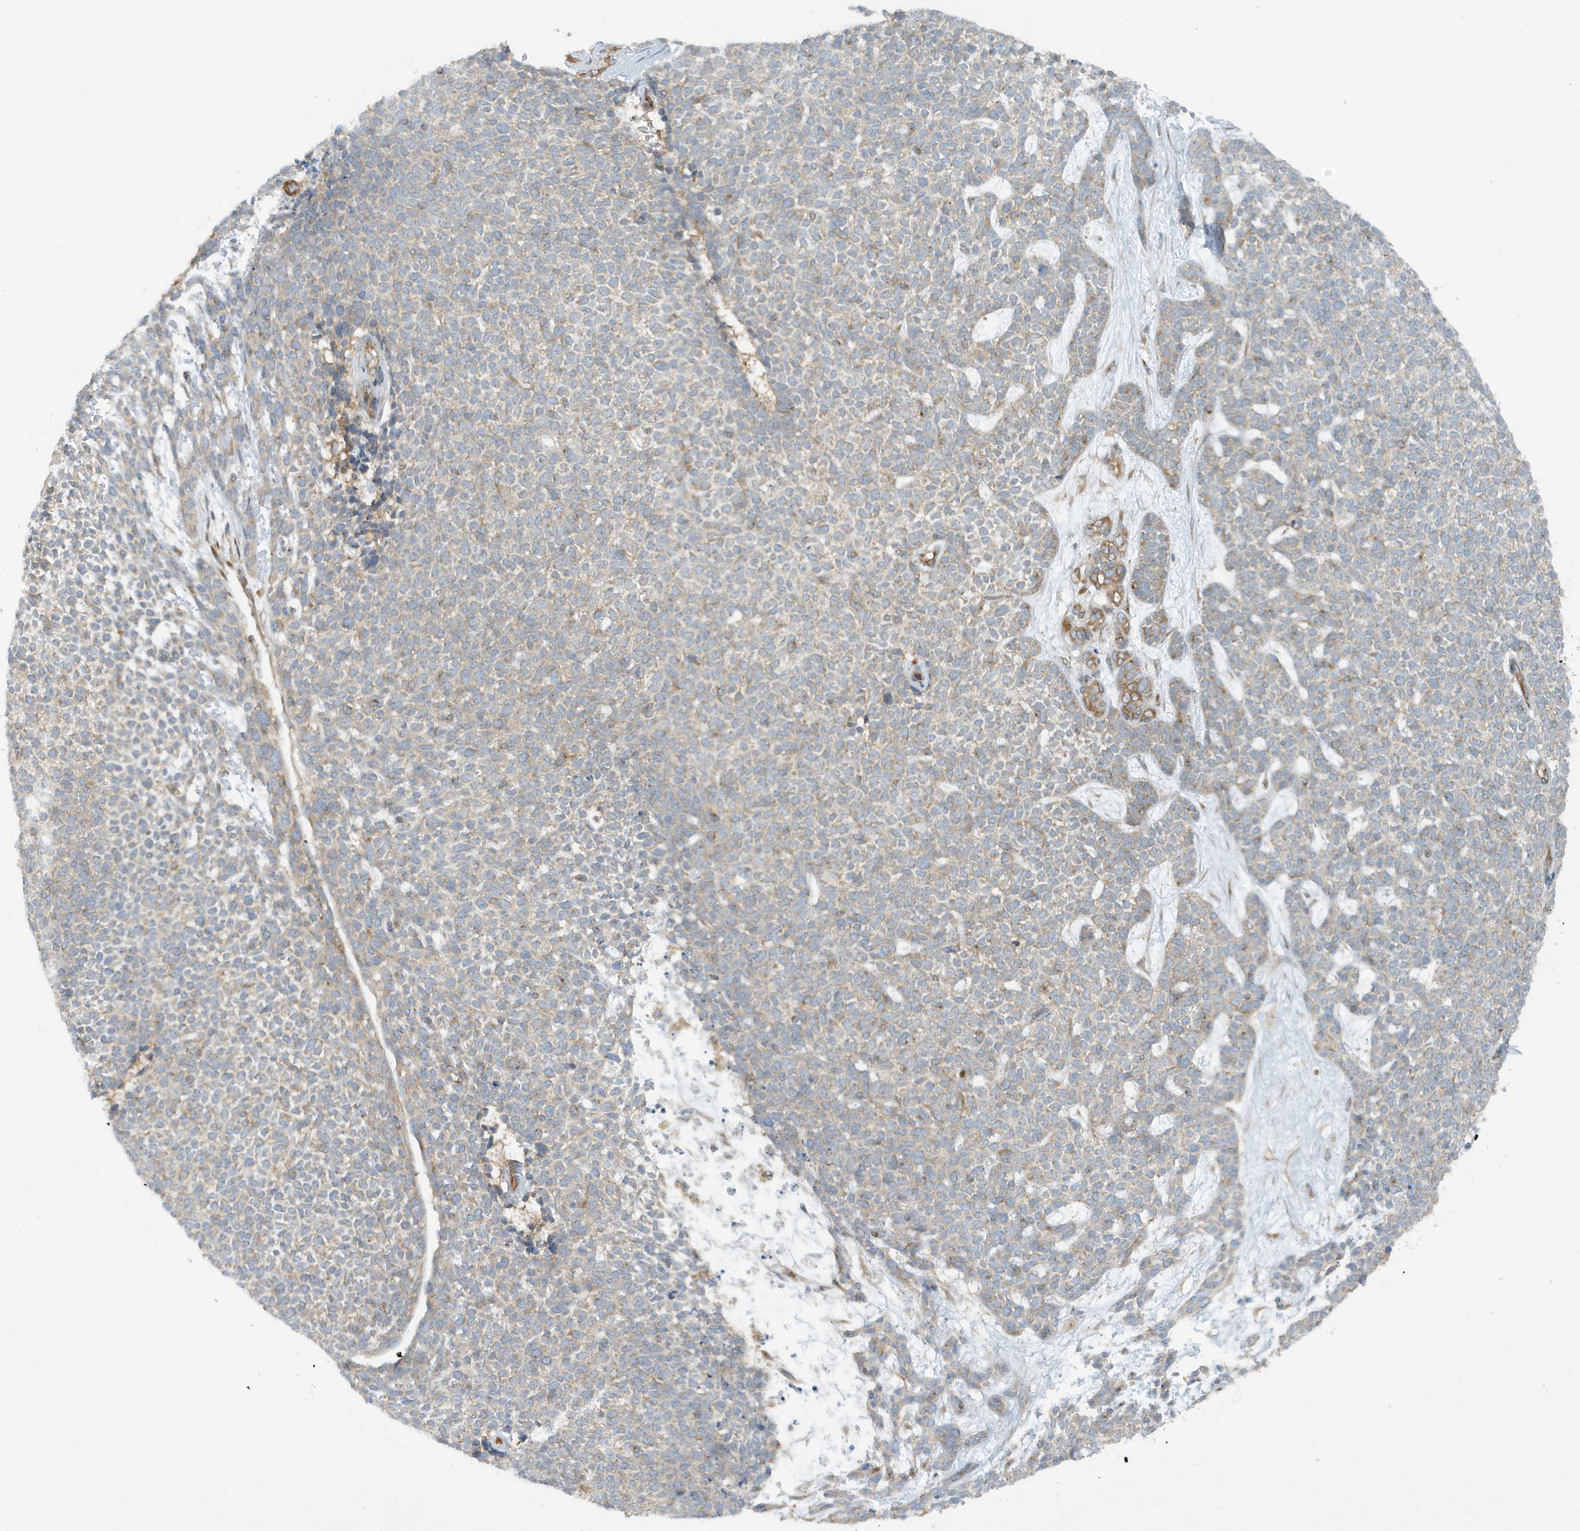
{"staining": {"intensity": "negative", "quantity": "none", "location": "none"}, "tissue": "skin cancer", "cell_type": "Tumor cells", "image_type": "cancer", "snomed": [{"axis": "morphology", "description": "Basal cell carcinoma"}, {"axis": "topography", "description": "Skin"}], "caption": "This is an immunohistochemistry (IHC) image of human skin basal cell carcinoma. There is no expression in tumor cells.", "gene": "ATP23", "patient": {"sex": "female", "age": 84}}